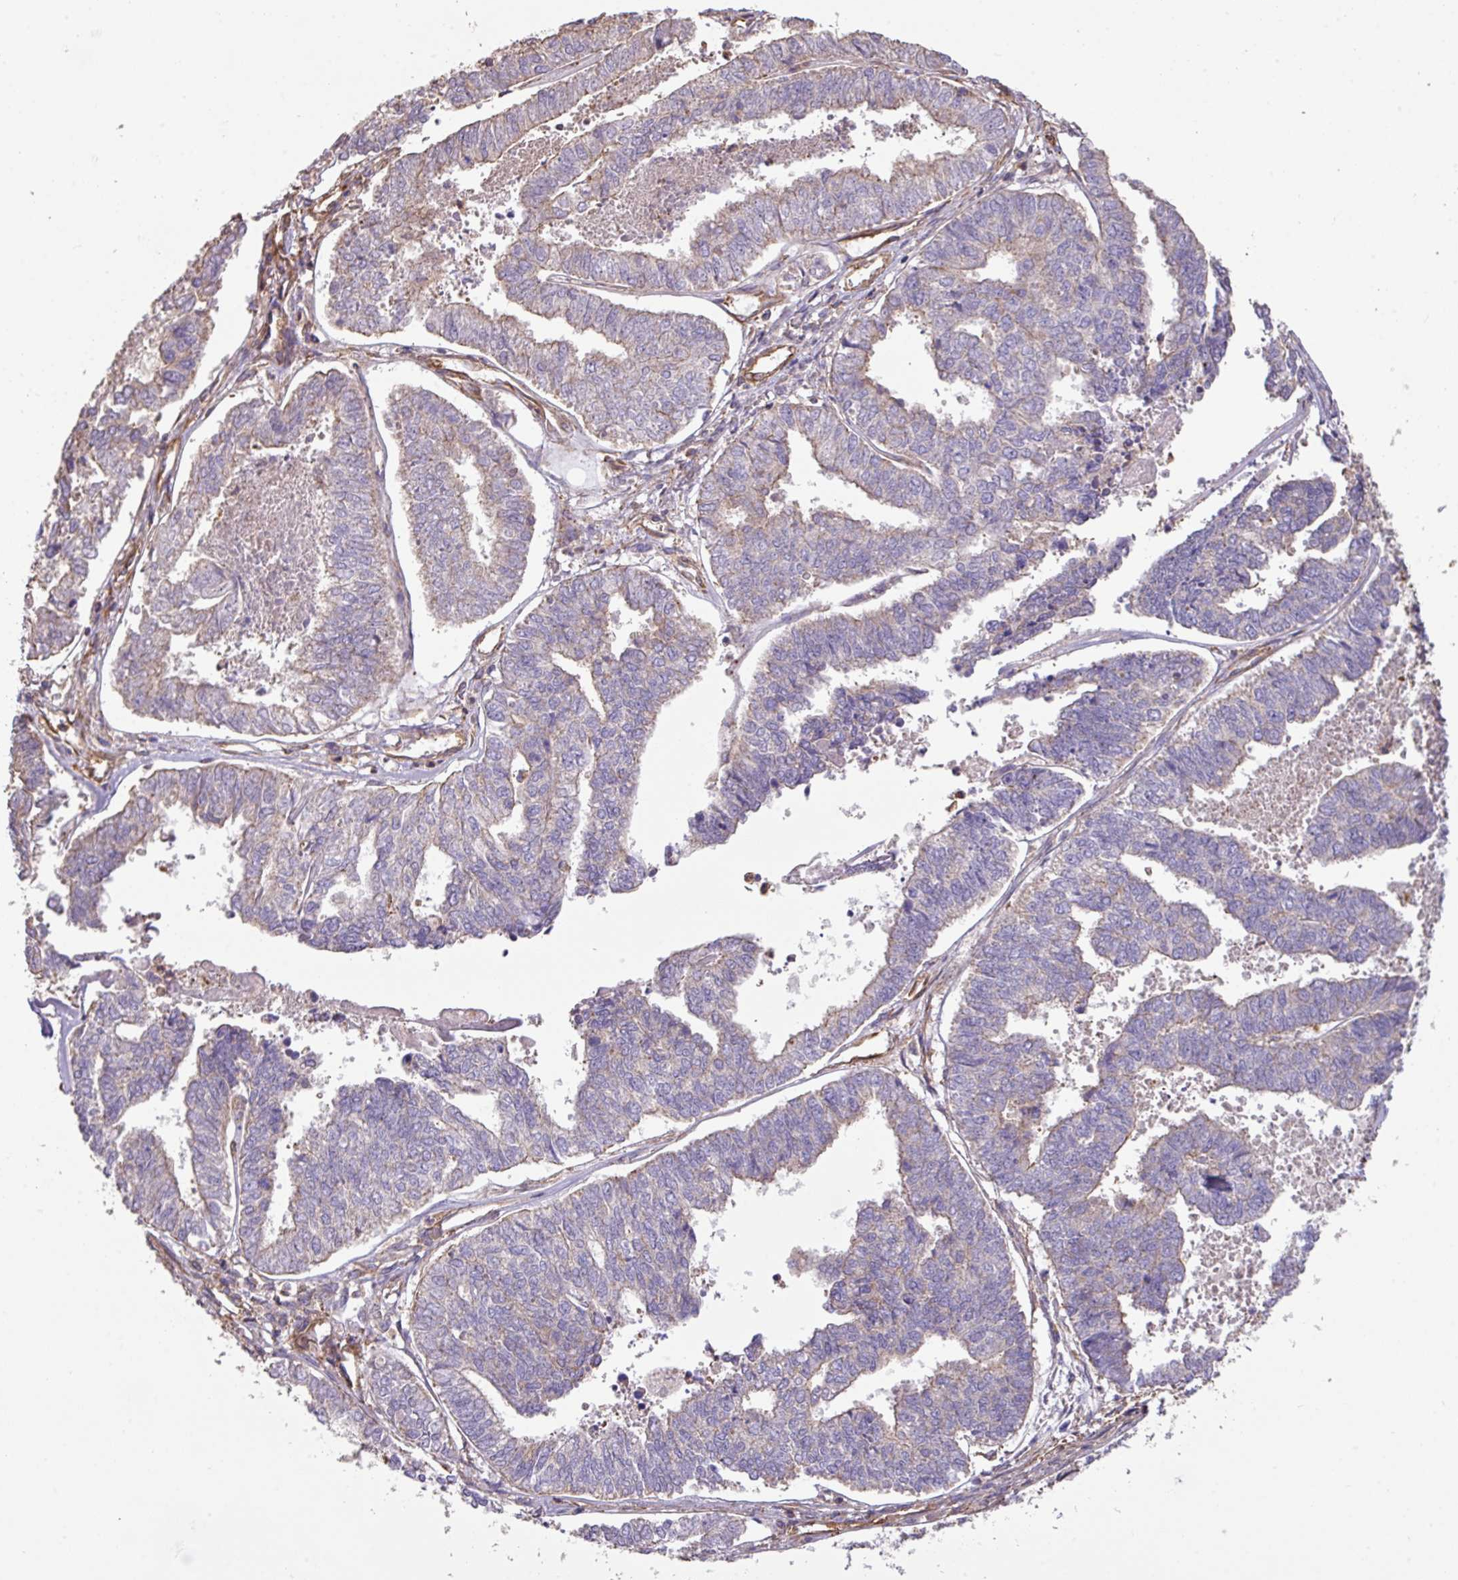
{"staining": {"intensity": "negative", "quantity": "none", "location": "none"}, "tissue": "endometrial cancer", "cell_type": "Tumor cells", "image_type": "cancer", "snomed": [{"axis": "morphology", "description": "Adenocarcinoma, NOS"}, {"axis": "topography", "description": "Endometrium"}], "caption": "Tumor cells are negative for brown protein staining in endometrial adenocarcinoma.", "gene": "CALML4", "patient": {"sex": "female", "age": 73}}